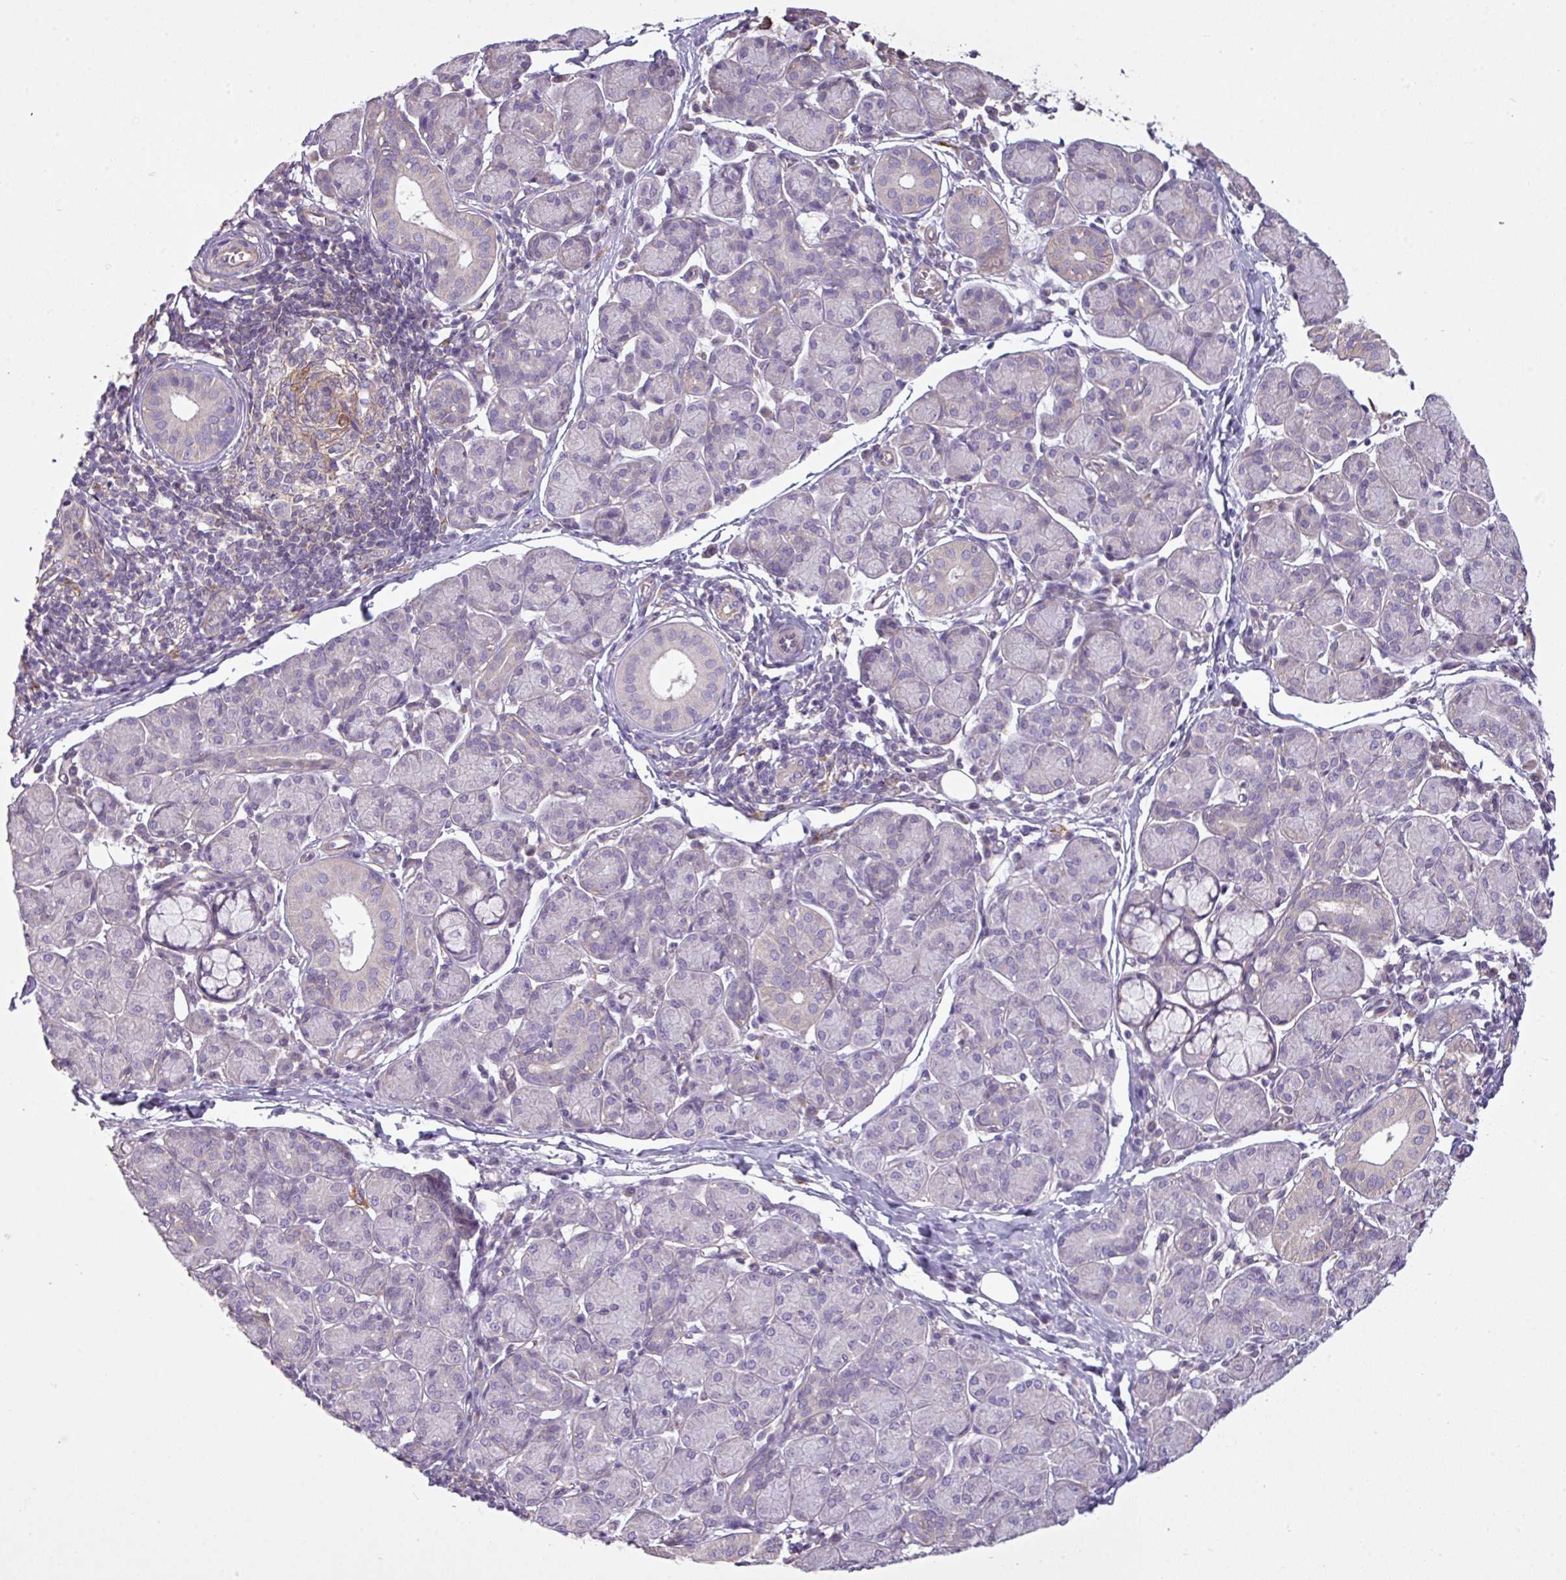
{"staining": {"intensity": "moderate", "quantity": "<25%", "location": "cytoplasmic/membranous"}, "tissue": "salivary gland", "cell_type": "Glandular cells", "image_type": "normal", "snomed": [{"axis": "morphology", "description": "Normal tissue, NOS"}, {"axis": "morphology", "description": "Inflammation, NOS"}, {"axis": "topography", "description": "Lymph node"}, {"axis": "topography", "description": "Salivary gland"}], "caption": "Protein expression by immunohistochemistry (IHC) demonstrates moderate cytoplasmic/membranous staining in about <25% of glandular cells in benign salivary gland.", "gene": "CAMK2A", "patient": {"sex": "male", "age": 3}}